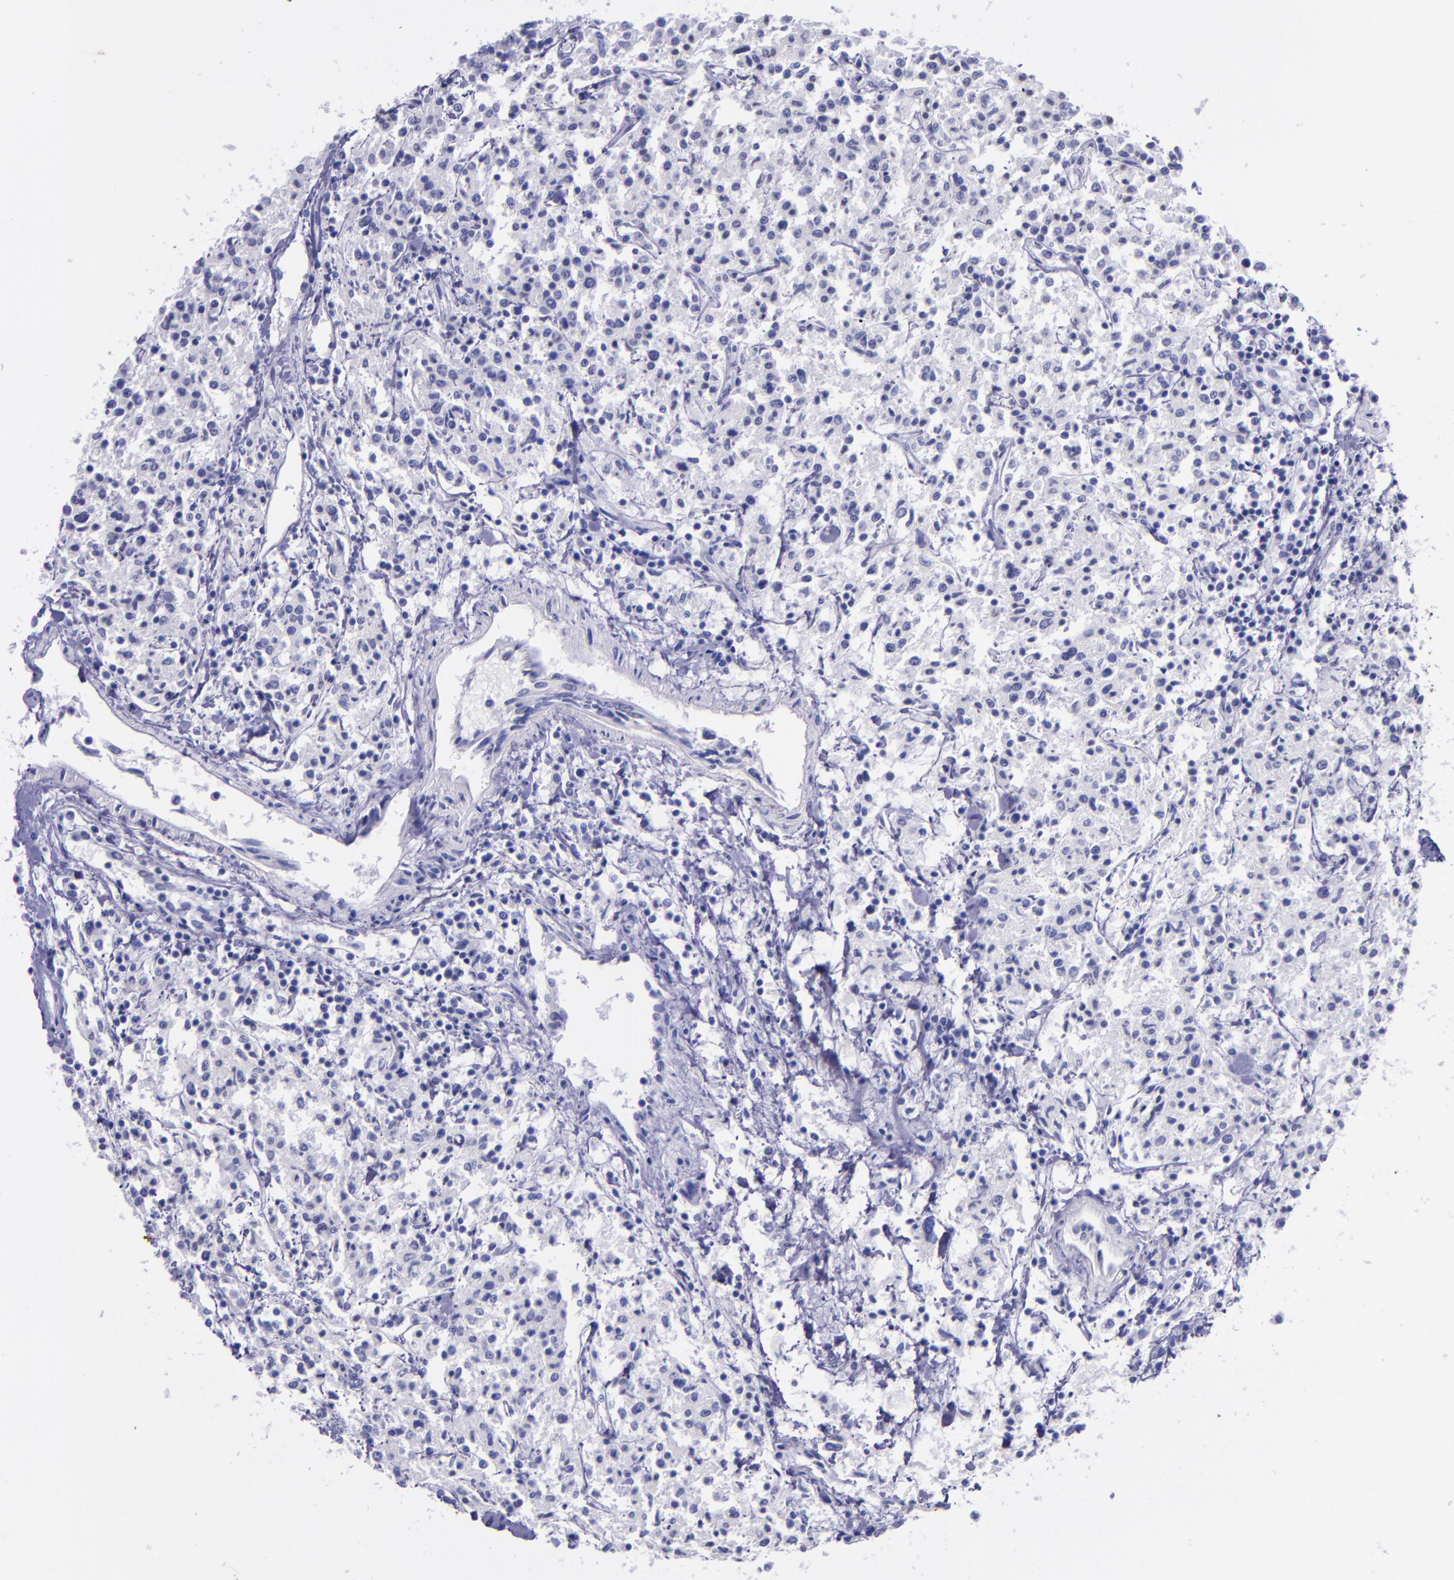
{"staining": {"intensity": "negative", "quantity": "none", "location": "none"}, "tissue": "lymphoma", "cell_type": "Tumor cells", "image_type": "cancer", "snomed": [{"axis": "morphology", "description": "Malignant lymphoma, non-Hodgkin's type, Low grade"}, {"axis": "topography", "description": "Small intestine"}], "caption": "DAB (3,3'-diaminobenzidine) immunohistochemical staining of low-grade malignant lymphoma, non-Hodgkin's type reveals no significant staining in tumor cells.", "gene": "KRT4", "patient": {"sex": "female", "age": 59}}